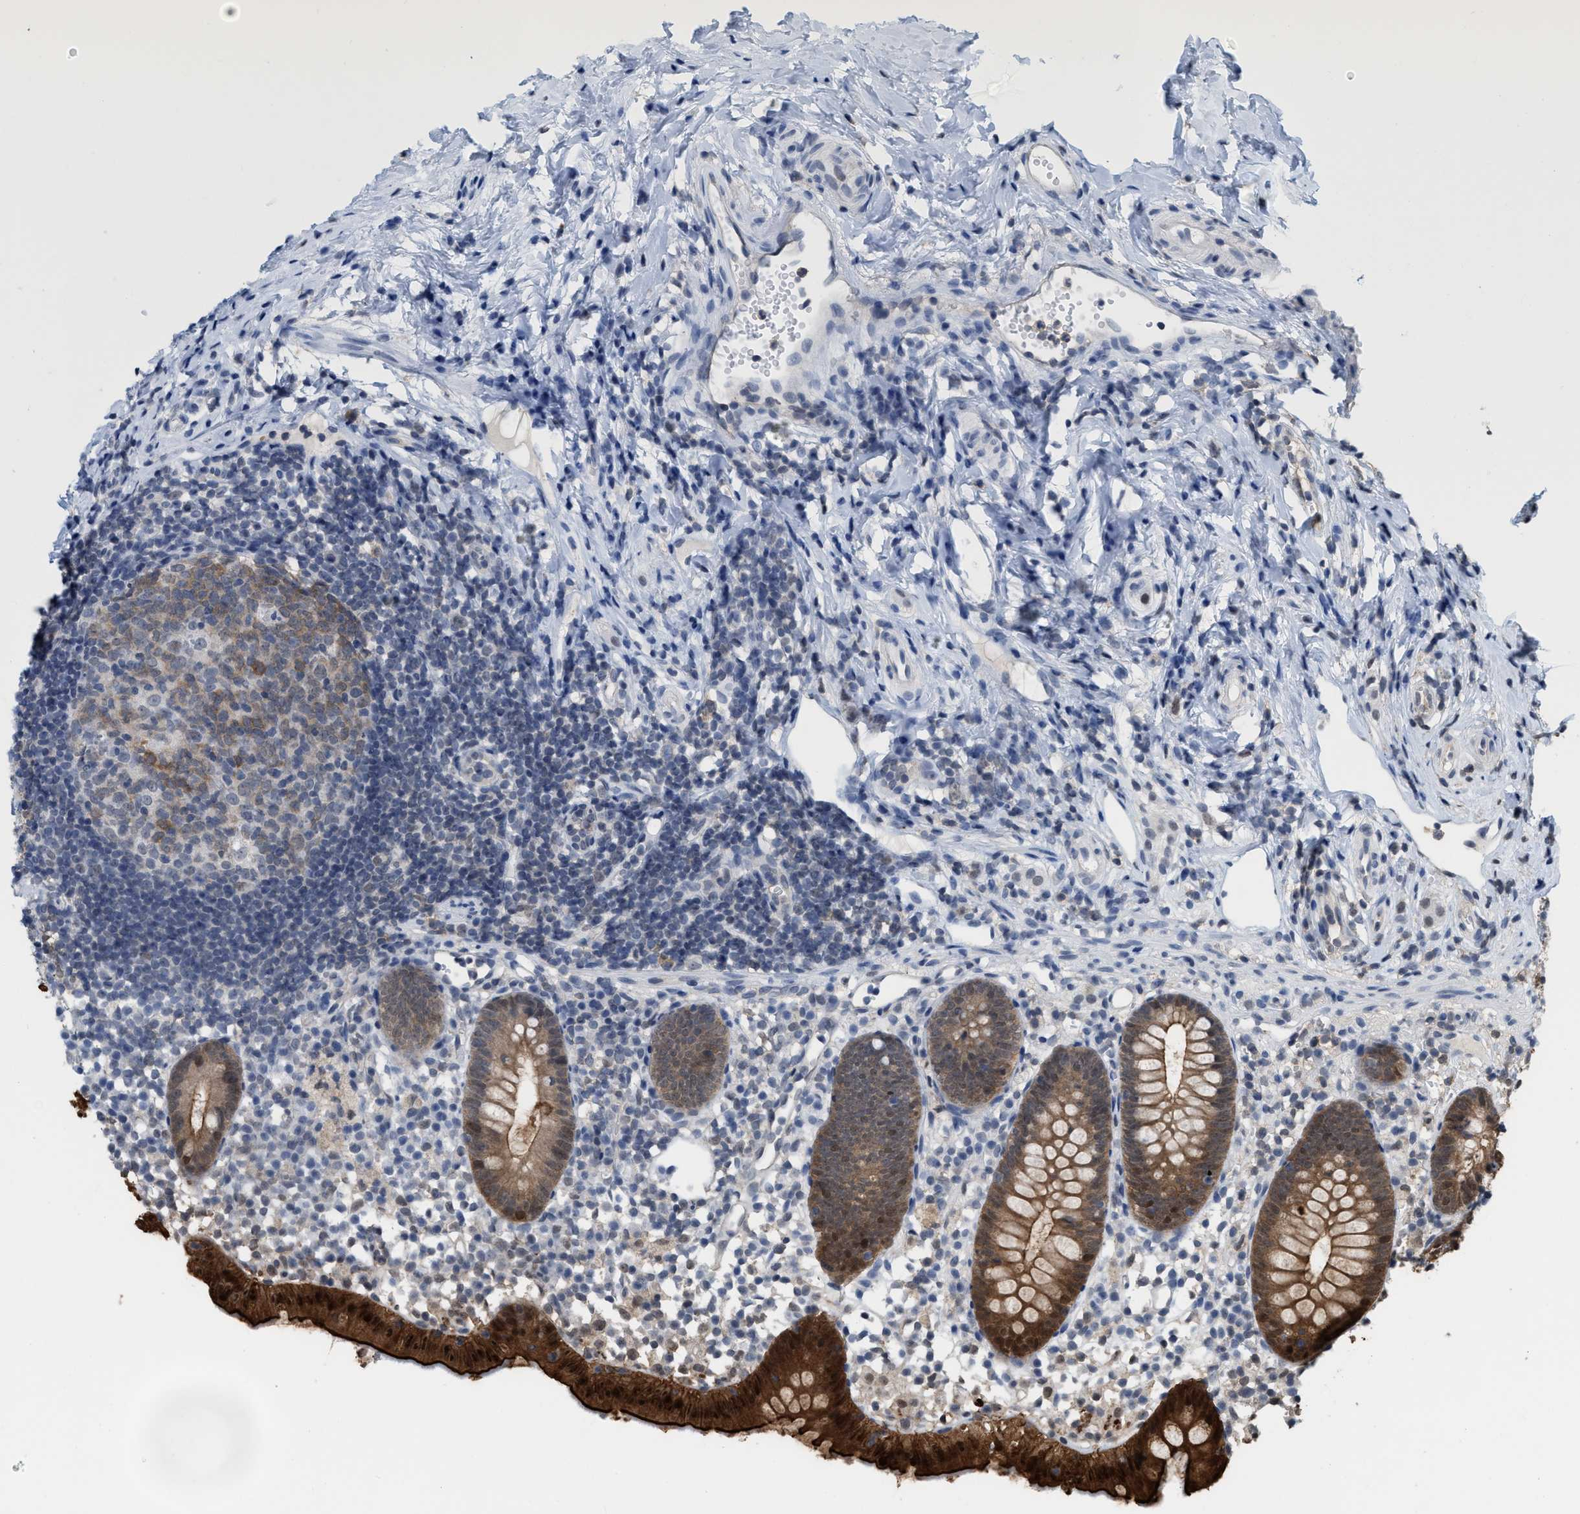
{"staining": {"intensity": "strong", "quantity": ">75%", "location": "cytoplasmic/membranous,nuclear"}, "tissue": "appendix", "cell_type": "Glandular cells", "image_type": "normal", "snomed": [{"axis": "morphology", "description": "Normal tissue, NOS"}, {"axis": "topography", "description": "Appendix"}], "caption": "Benign appendix displays strong cytoplasmic/membranous,nuclear staining in about >75% of glandular cells, visualized by immunohistochemistry. The protein is stained brown, and the nuclei are stained in blue (DAB IHC with brightfield microscopy, high magnification).", "gene": "BAIAP2L1", "patient": {"sex": "female", "age": 20}}